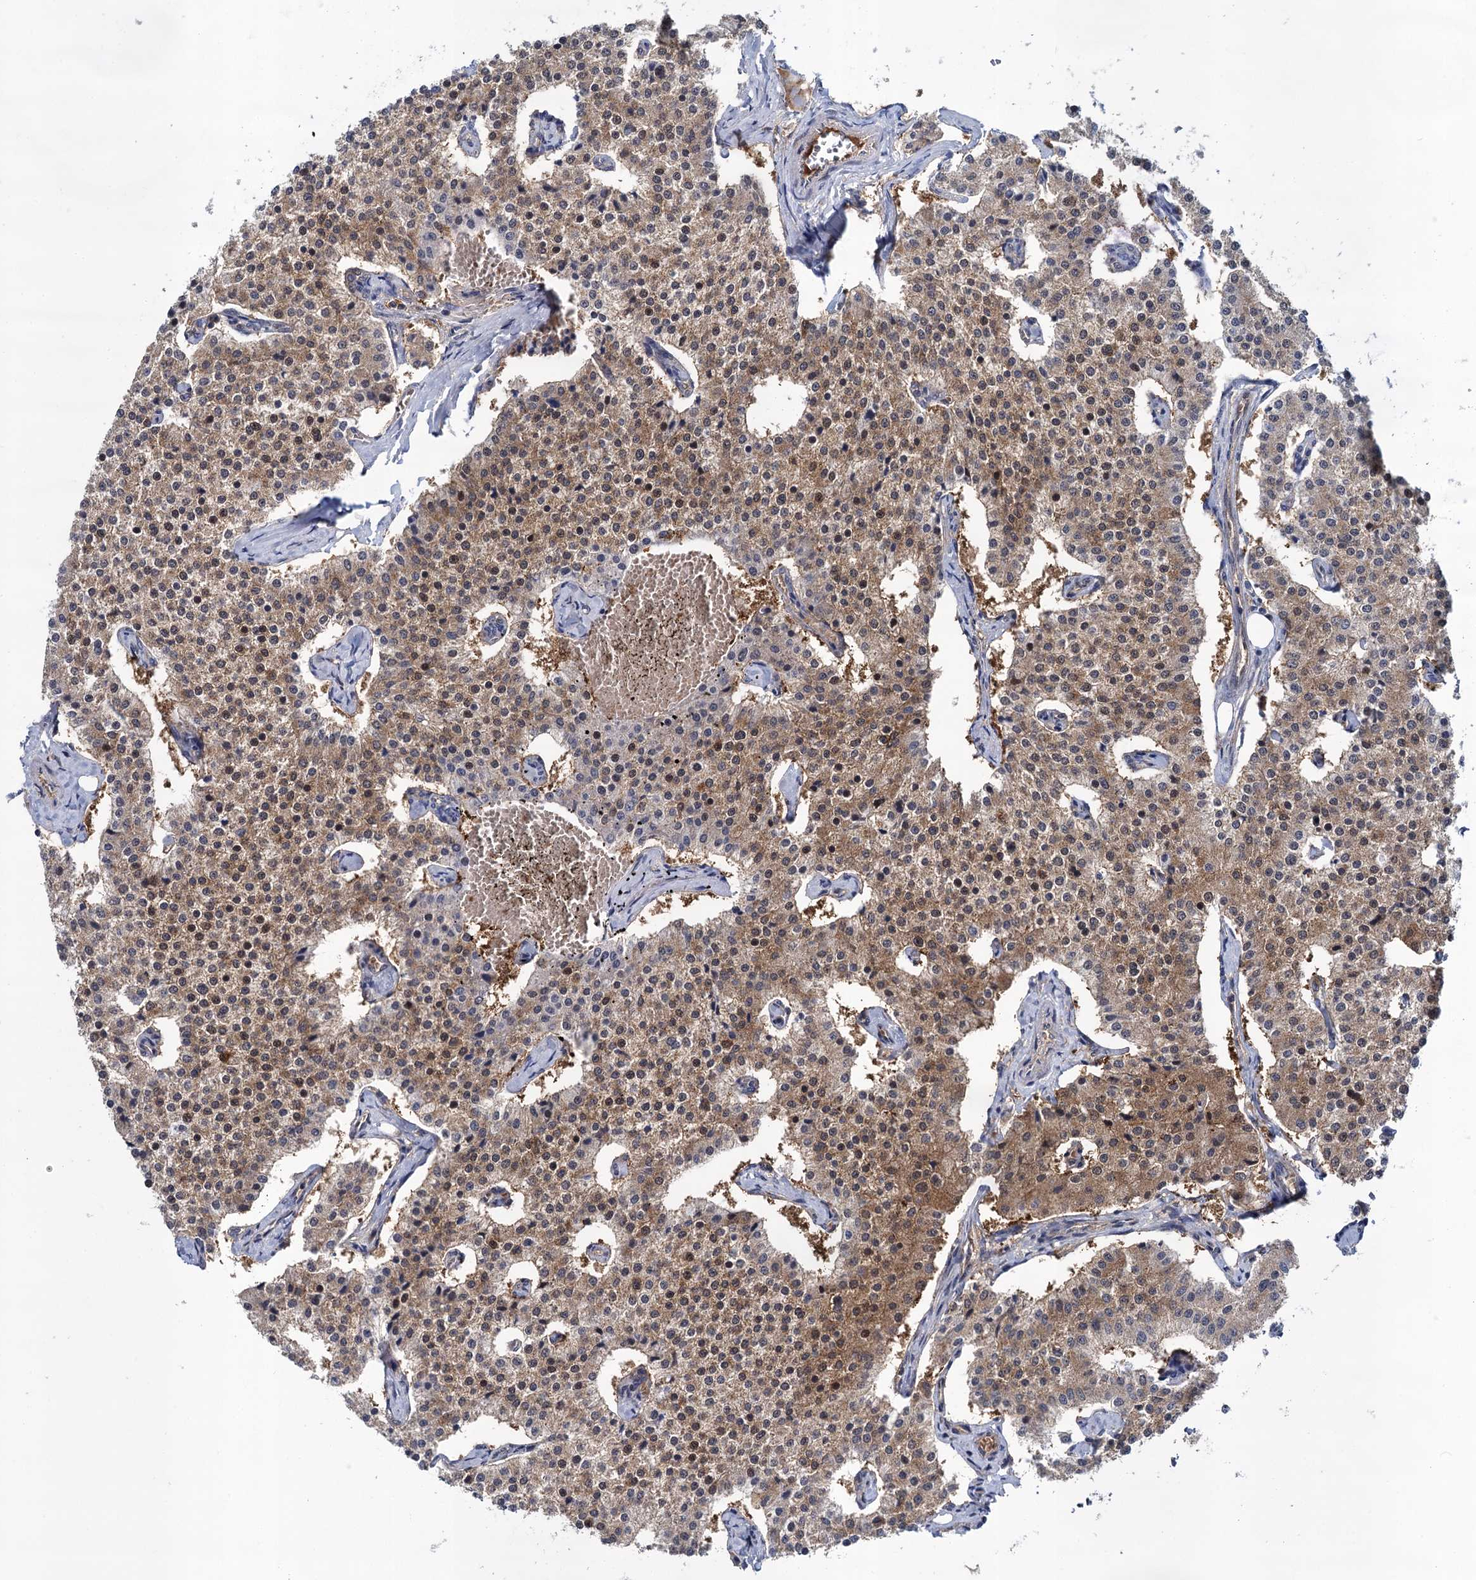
{"staining": {"intensity": "weak", "quantity": ">75%", "location": "cytoplasmic/membranous"}, "tissue": "carcinoid", "cell_type": "Tumor cells", "image_type": "cancer", "snomed": [{"axis": "morphology", "description": "Carcinoid, malignant, NOS"}, {"axis": "topography", "description": "Colon"}], "caption": "Tumor cells demonstrate weak cytoplasmic/membranous positivity in about >75% of cells in carcinoid.", "gene": "GLO1", "patient": {"sex": "female", "age": 52}}